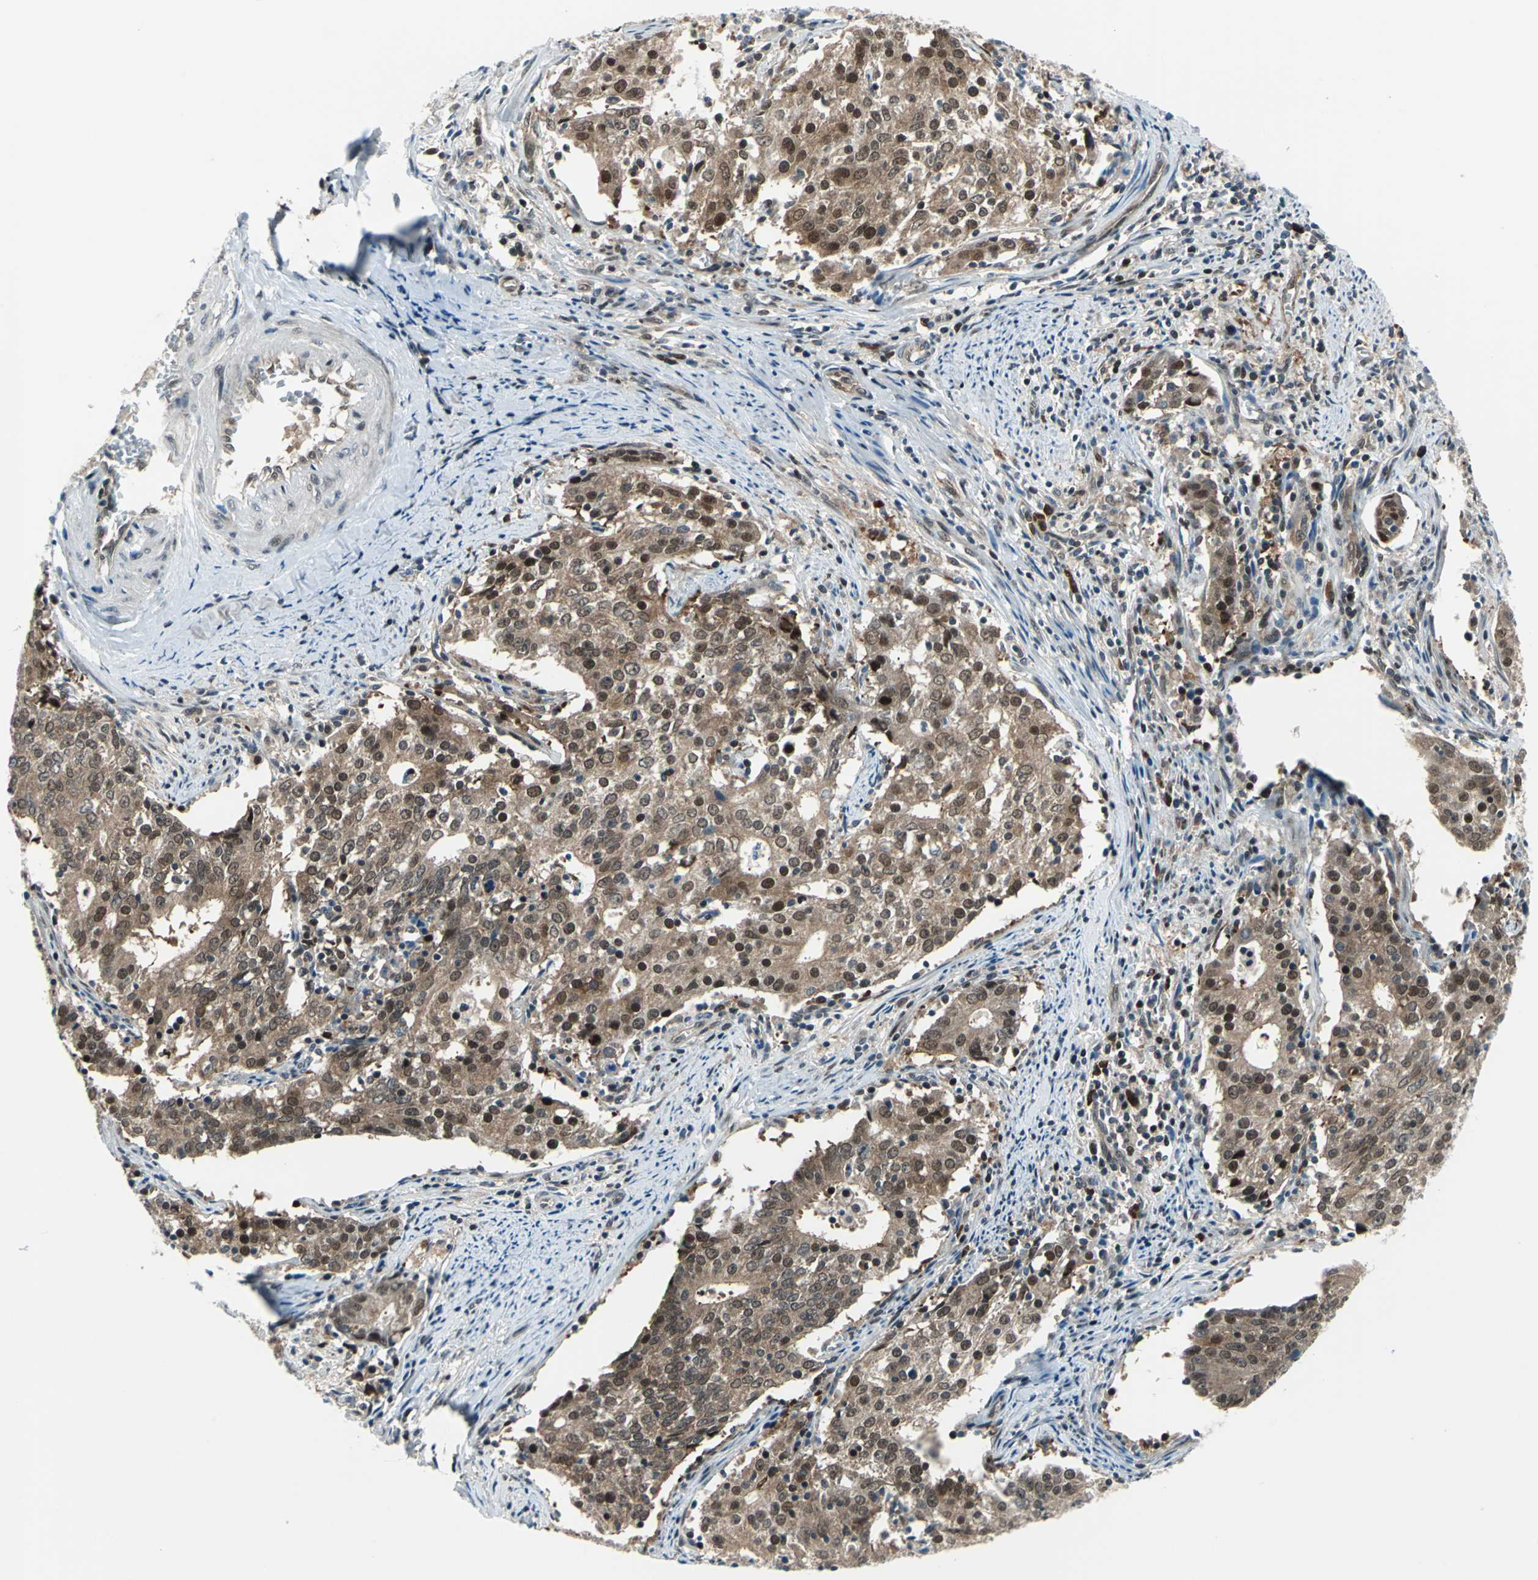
{"staining": {"intensity": "moderate", "quantity": ">75%", "location": "cytoplasmic/membranous,nuclear"}, "tissue": "cervical cancer", "cell_type": "Tumor cells", "image_type": "cancer", "snomed": [{"axis": "morphology", "description": "Adenocarcinoma, NOS"}, {"axis": "topography", "description": "Cervix"}], "caption": "DAB (3,3'-diaminobenzidine) immunohistochemical staining of human cervical cancer (adenocarcinoma) exhibits moderate cytoplasmic/membranous and nuclear protein expression in about >75% of tumor cells.", "gene": "POLR3K", "patient": {"sex": "female", "age": 44}}